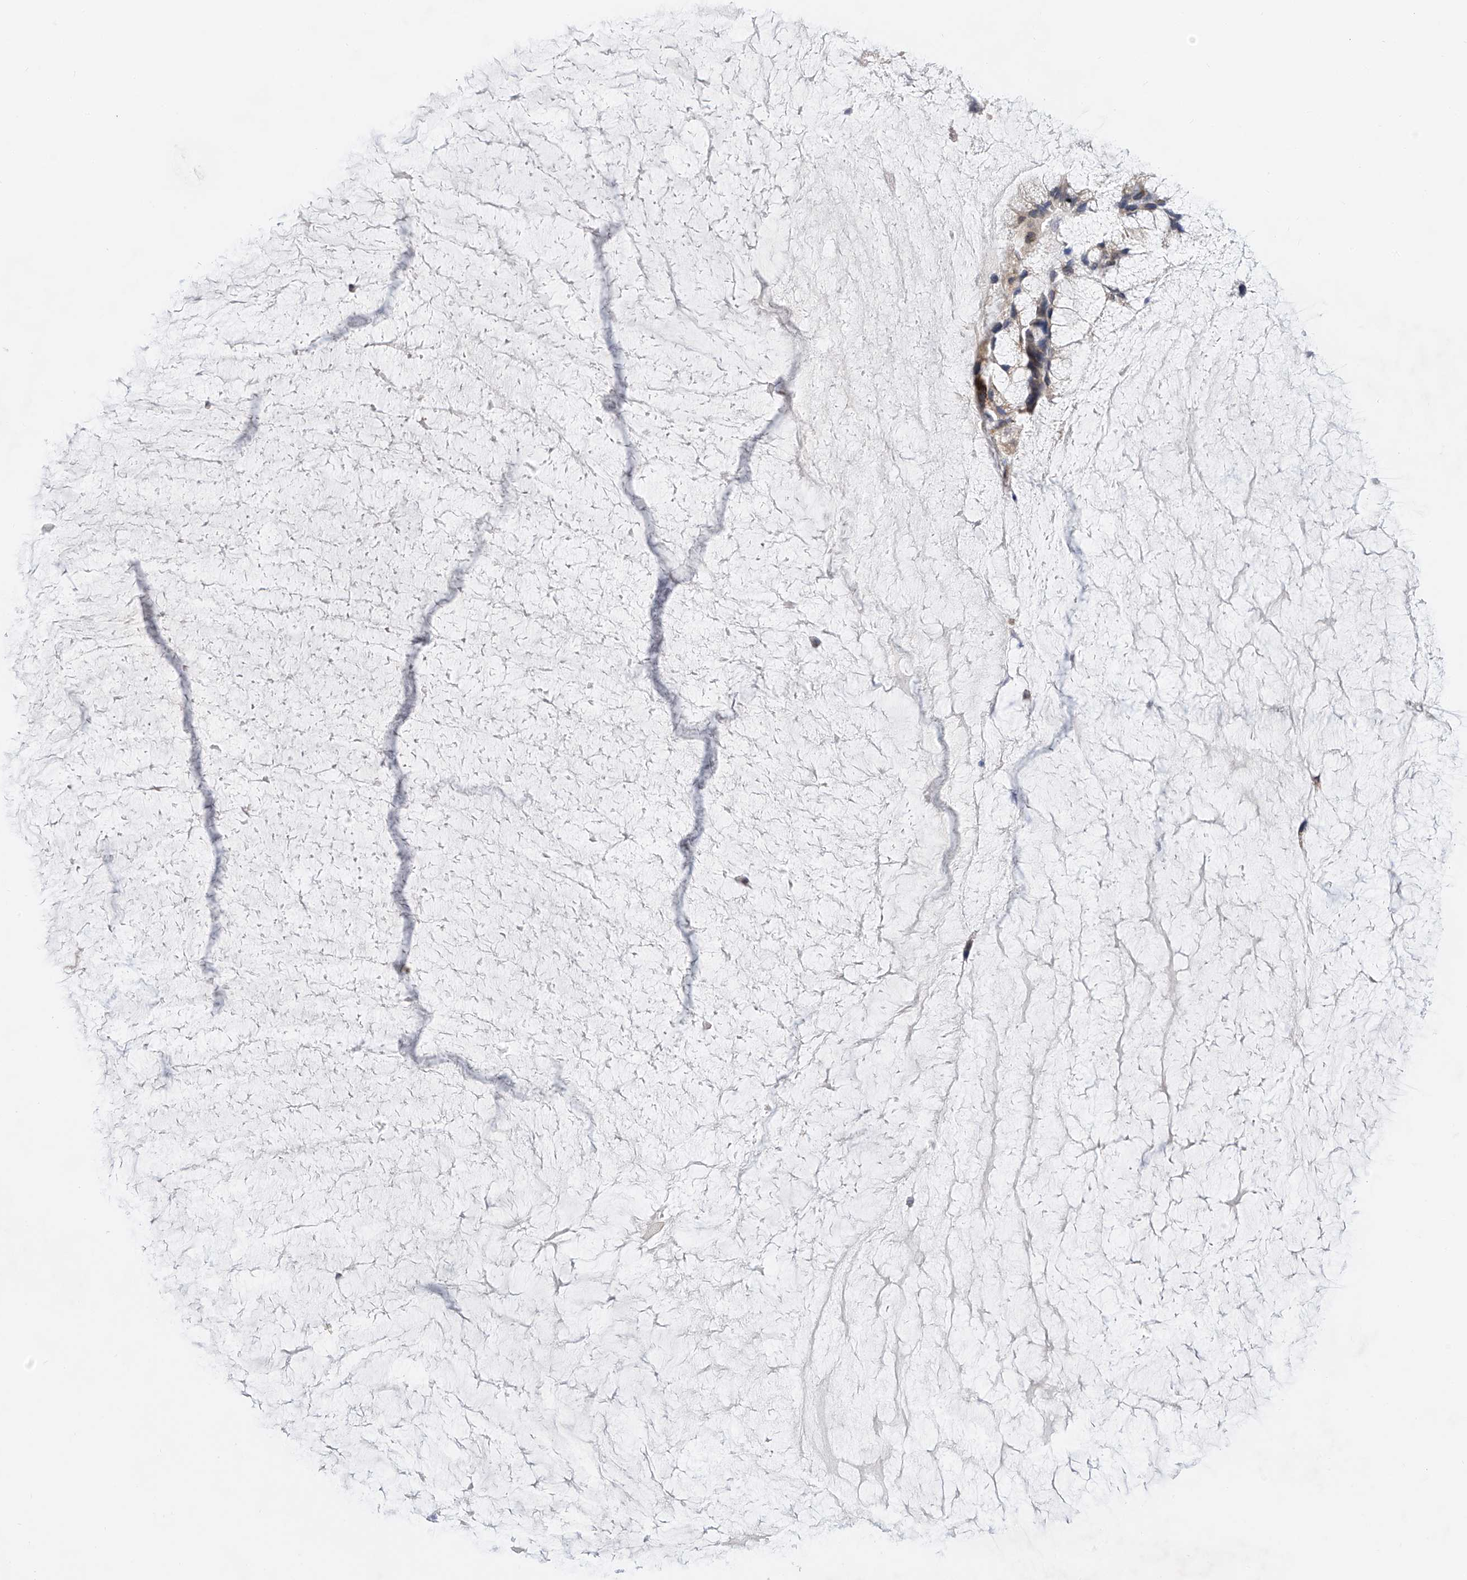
{"staining": {"intensity": "negative", "quantity": "none", "location": "none"}, "tissue": "ovarian cancer", "cell_type": "Tumor cells", "image_type": "cancer", "snomed": [{"axis": "morphology", "description": "Cystadenocarcinoma, mucinous, NOS"}, {"axis": "topography", "description": "Ovary"}], "caption": "Tumor cells are negative for brown protein staining in ovarian cancer.", "gene": "LCLAT1", "patient": {"sex": "female", "age": 37}}